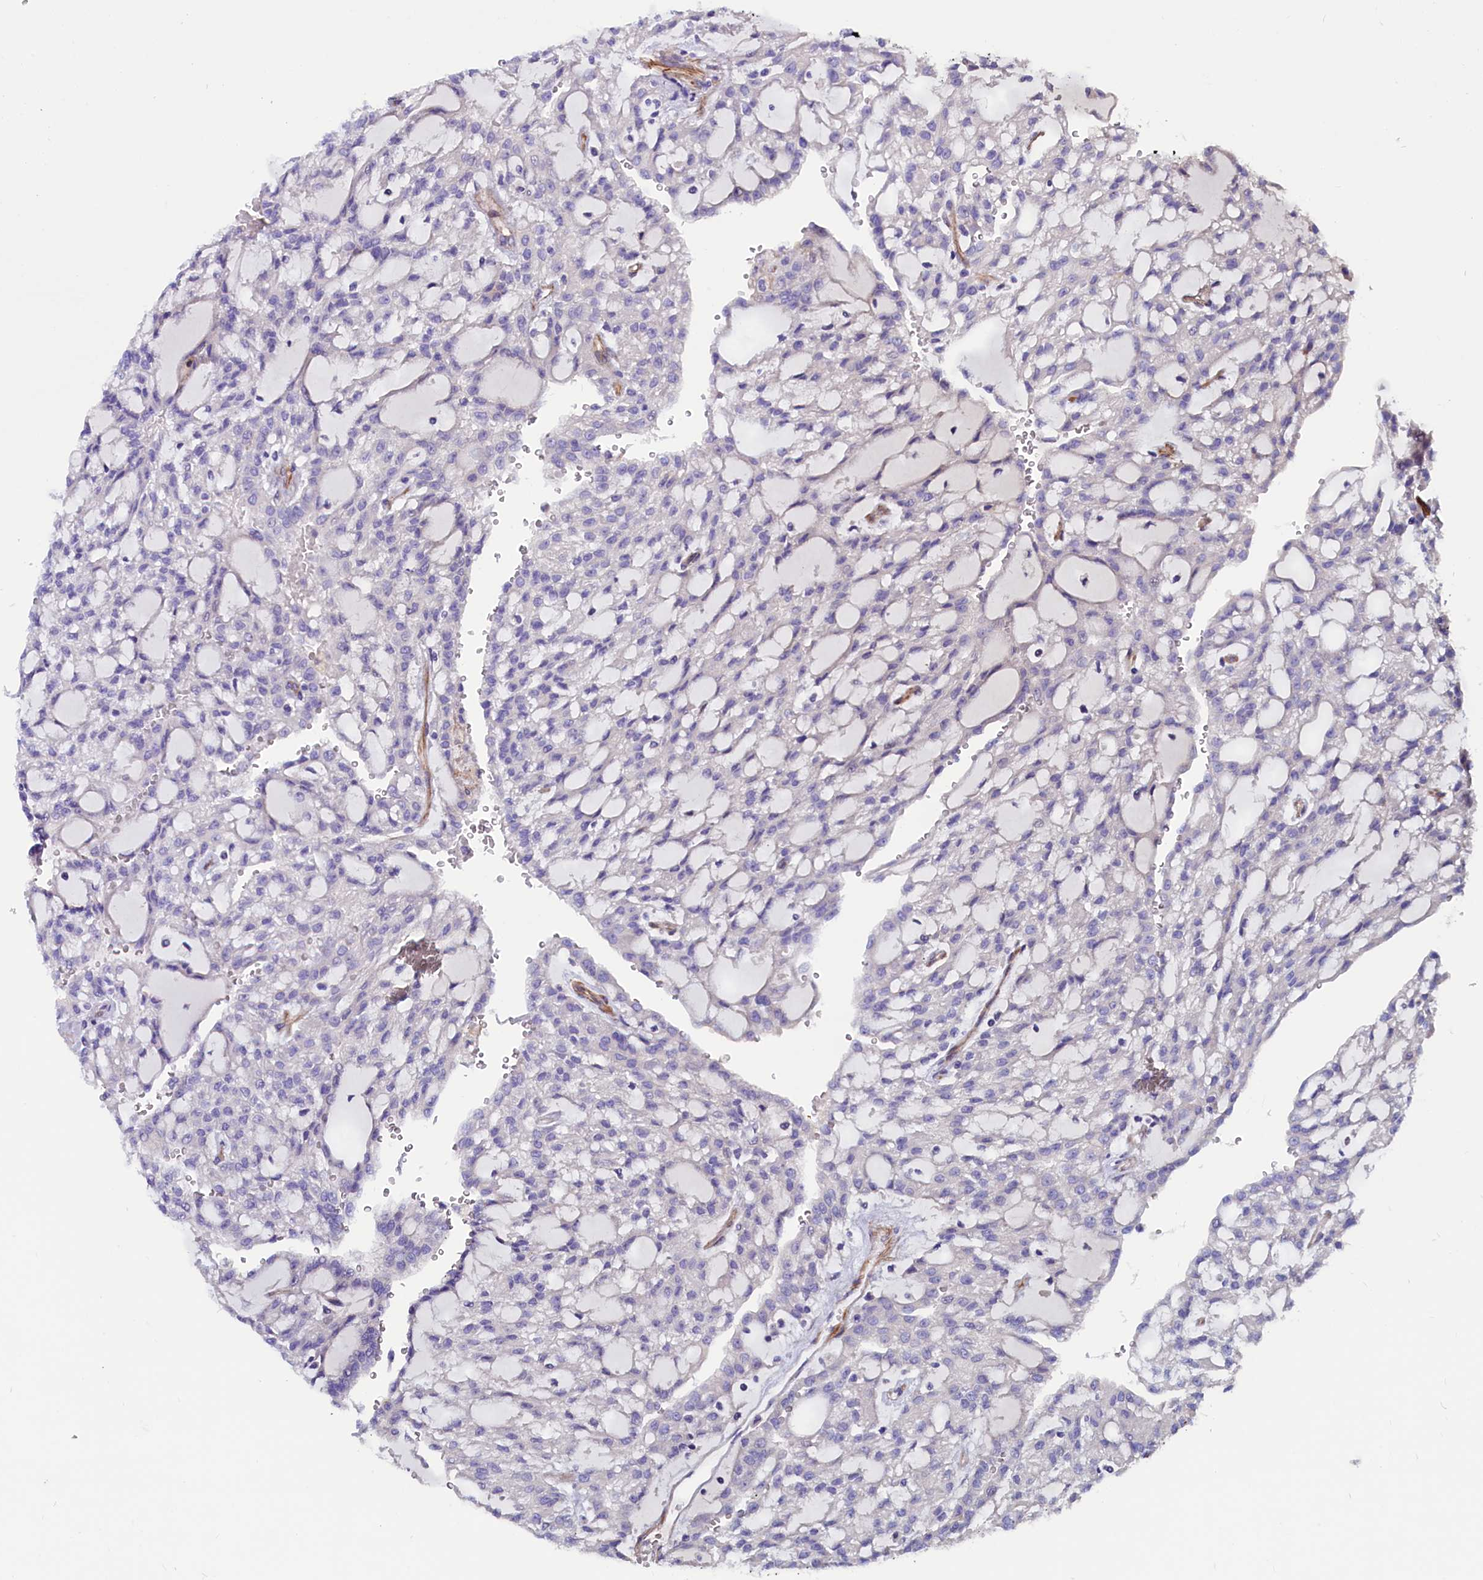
{"staining": {"intensity": "weak", "quantity": "<25%", "location": "cytoplasmic/membranous"}, "tissue": "renal cancer", "cell_type": "Tumor cells", "image_type": "cancer", "snomed": [{"axis": "morphology", "description": "Adenocarcinoma, NOS"}, {"axis": "topography", "description": "Kidney"}], "caption": "Histopathology image shows no protein staining in tumor cells of renal cancer tissue. The staining was performed using DAB to visualize the protein expression in brown, while the nuclei were stained in blue with hematoxylin (Magnification: 20x).", "gene": "ZNF749", "patient": {"sex": "male", "age": 63}}